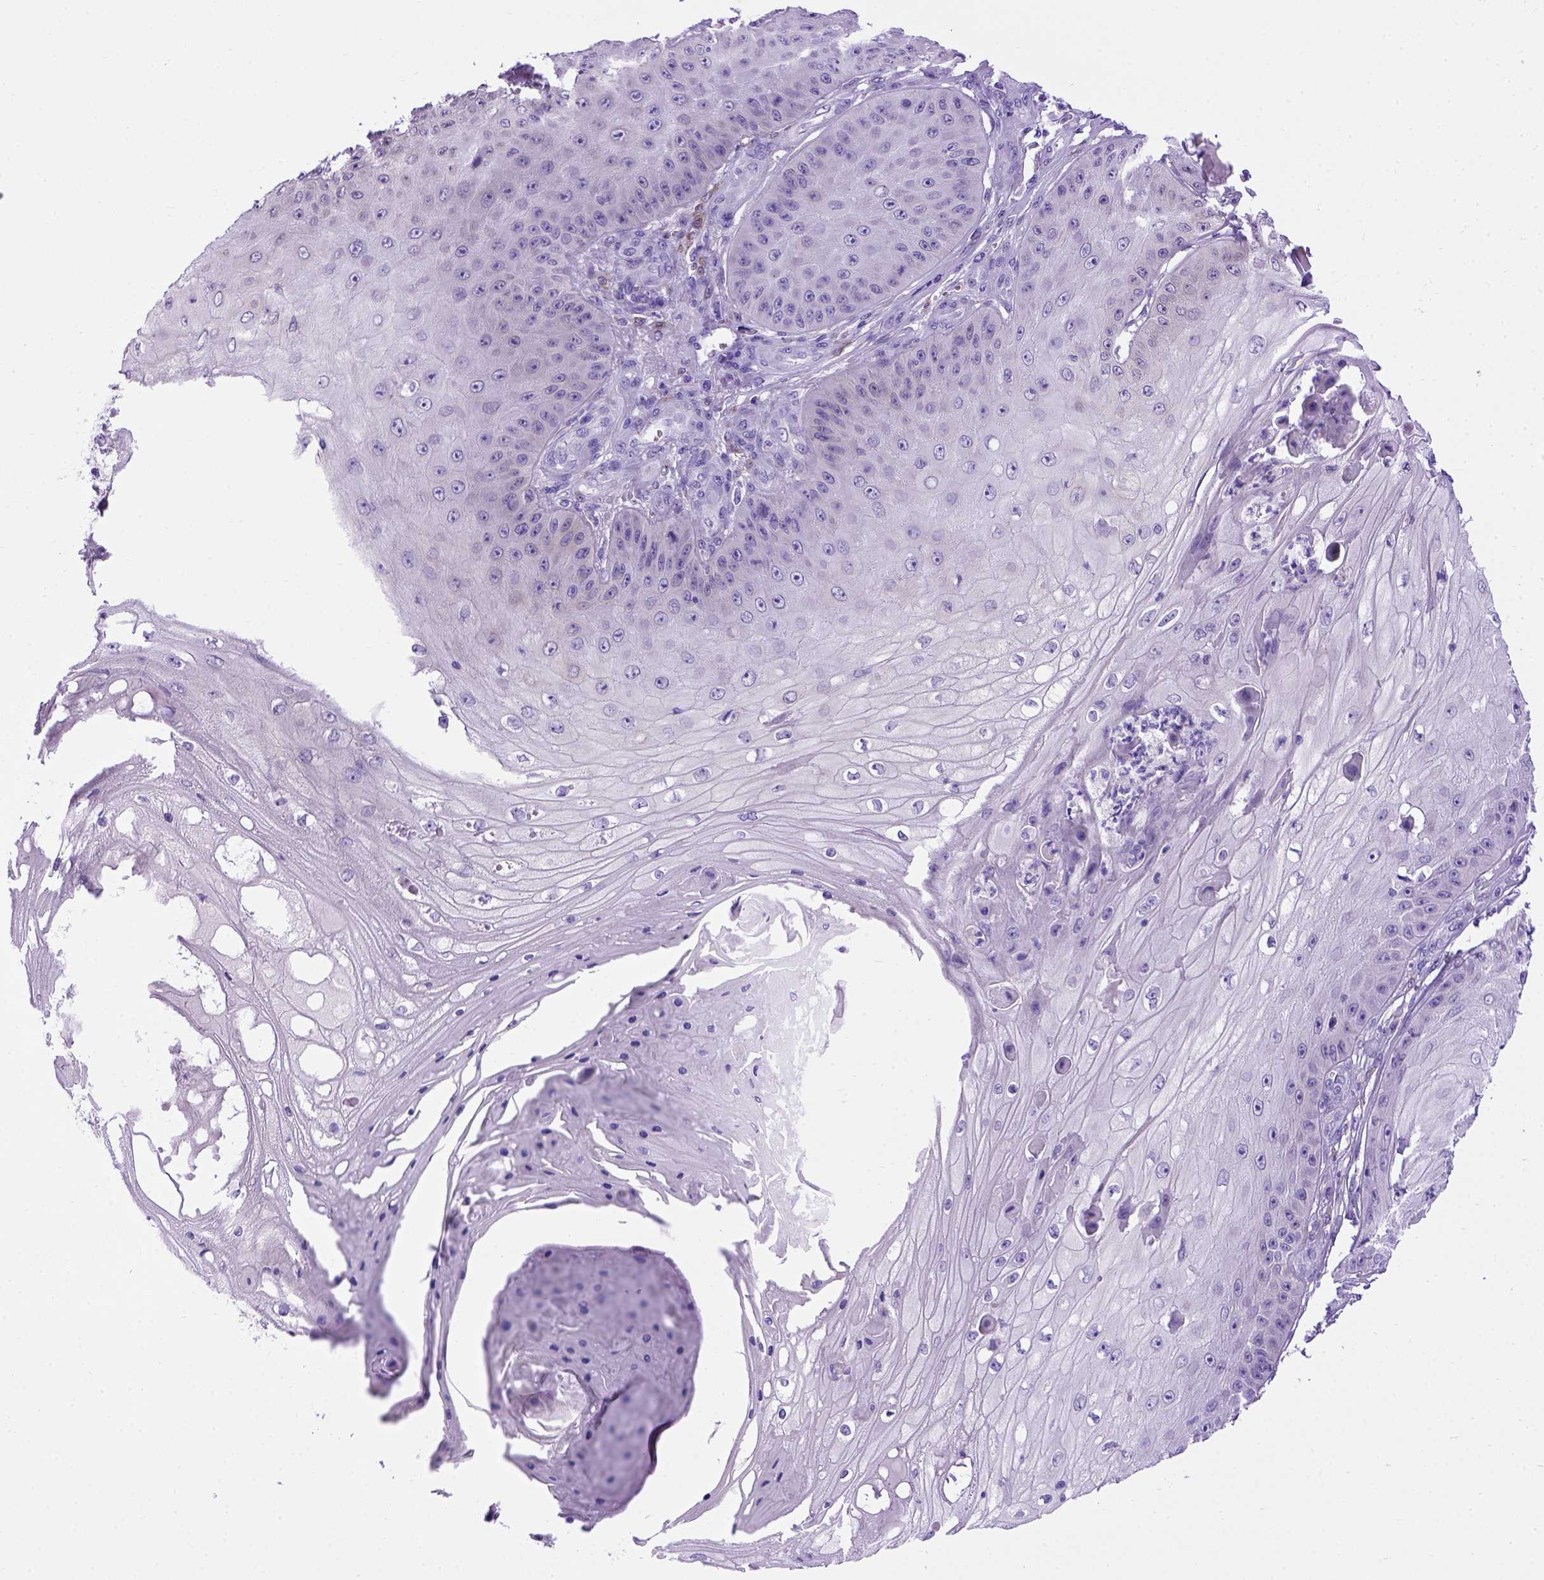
{"staining": {"intensity": "negative", "quantity": "none", "location": "none"}, "tissue": "skin cancer", "cell_type": "Tumor cells", "image_type": "cancer", "snomed": [{"axis": "morphology", "description": "Squamous cell carcinoma, NOS"}, {"axis": "topography", "description": "Skin"}], "caption": "This micrograph is of skin cancer stained with immunohistochemistry to label a protein in brown with the nuclei are counter-stained blue. There is no expression in tumor cells.", "gene": "PTGES", "patient": {"sex": "male", "age": 70}}